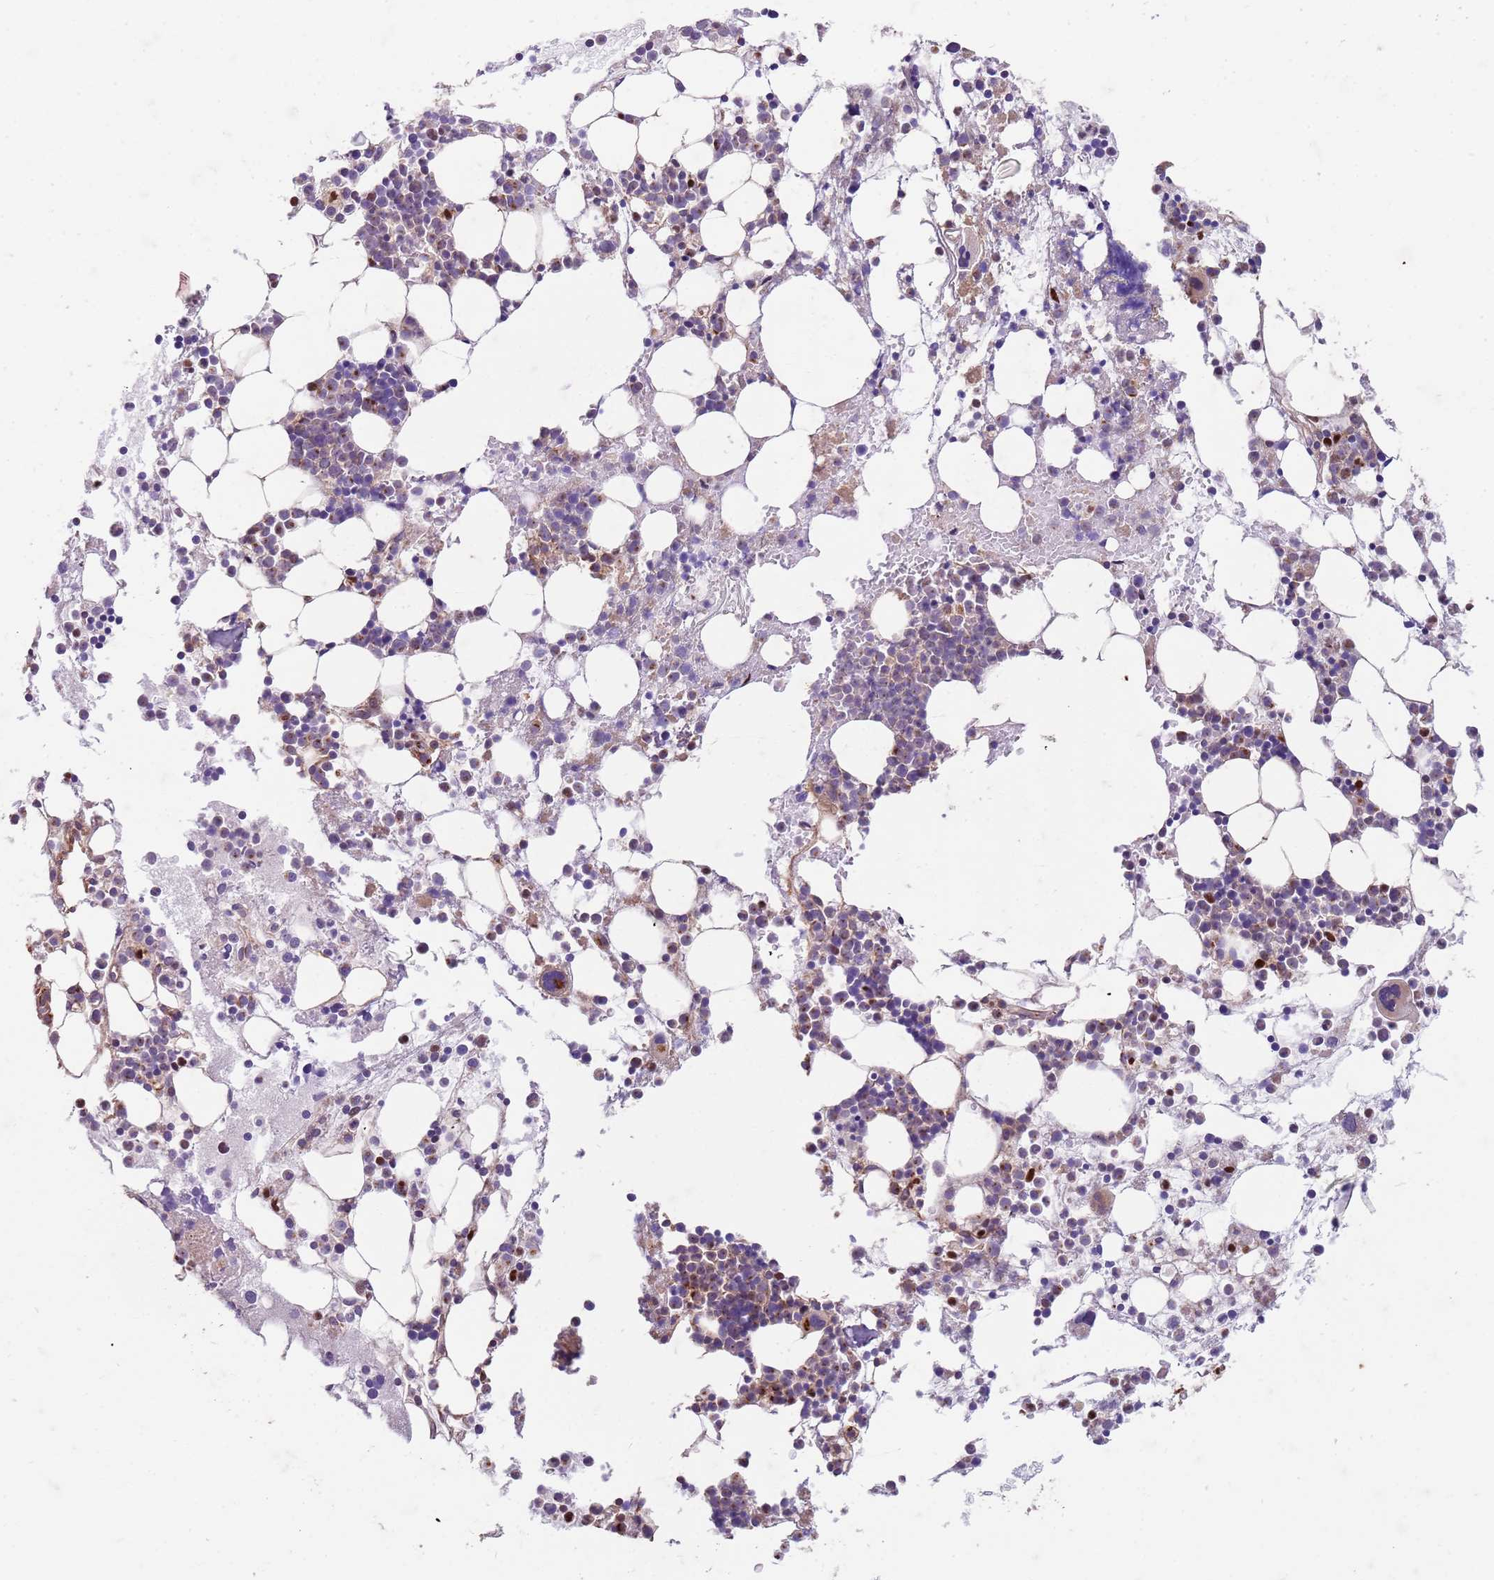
{"staining": {"intensity": "weak", "quantity": "<25%", "location": "cytoplasmic/membranous"}, "tissue": "bone marrow", "cell_type": "Hematopoietic cells", "image_type": "normal", "snomed": [{"axis": "morphology", "description": "Normal tissue, NOS"}, {"axis": "topography", "description": "Bone marrow"}], "caption": "Bone marrow stained for a protein using immunohistochemistry displays no staining hematopoietic cells.", "gene": "OSBP", "patient": {"sex": "male", "age": 22}}